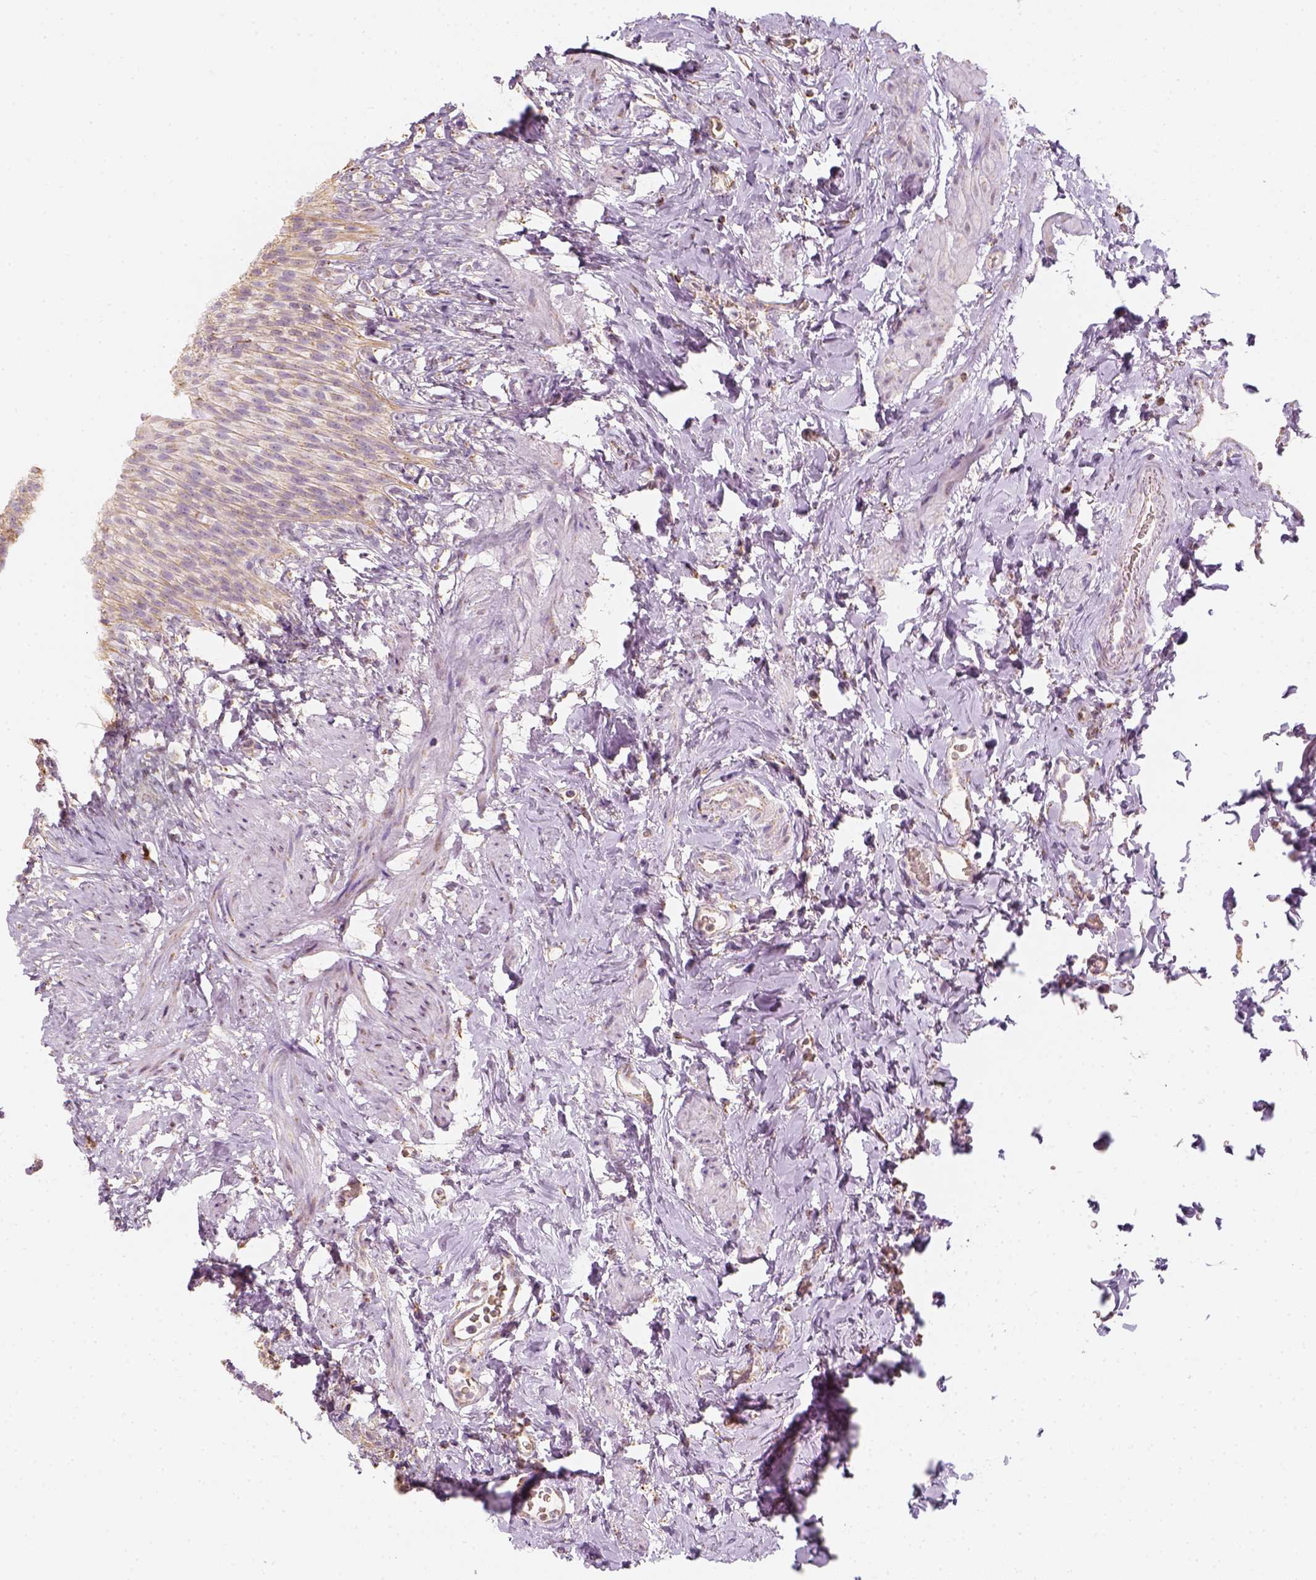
{"staining": {"intensity": "moderate", "quantity": "<25%", "location": "cytoplasmic/membranous"}, "tissue": "urinary bladder", "cell_type": "Urothelial cells", "image_type": "normal", "snomed": [{"axis": "morphology", "description": "Normal tissue, NOS"}, {"axis": "topography", "description": "Urinary bladder"}, {"axis": "topography", "description": "Prostate"}], "caption": "Approximately <25% of urothelial cells in unremarkable urinary bladder demonstrate moderate cytoplasmic/membranous protein expression as visualized by brown immunohistochemical staining.", "gene": "LCA5", "patient": {"sex": "male", "age": 76}}